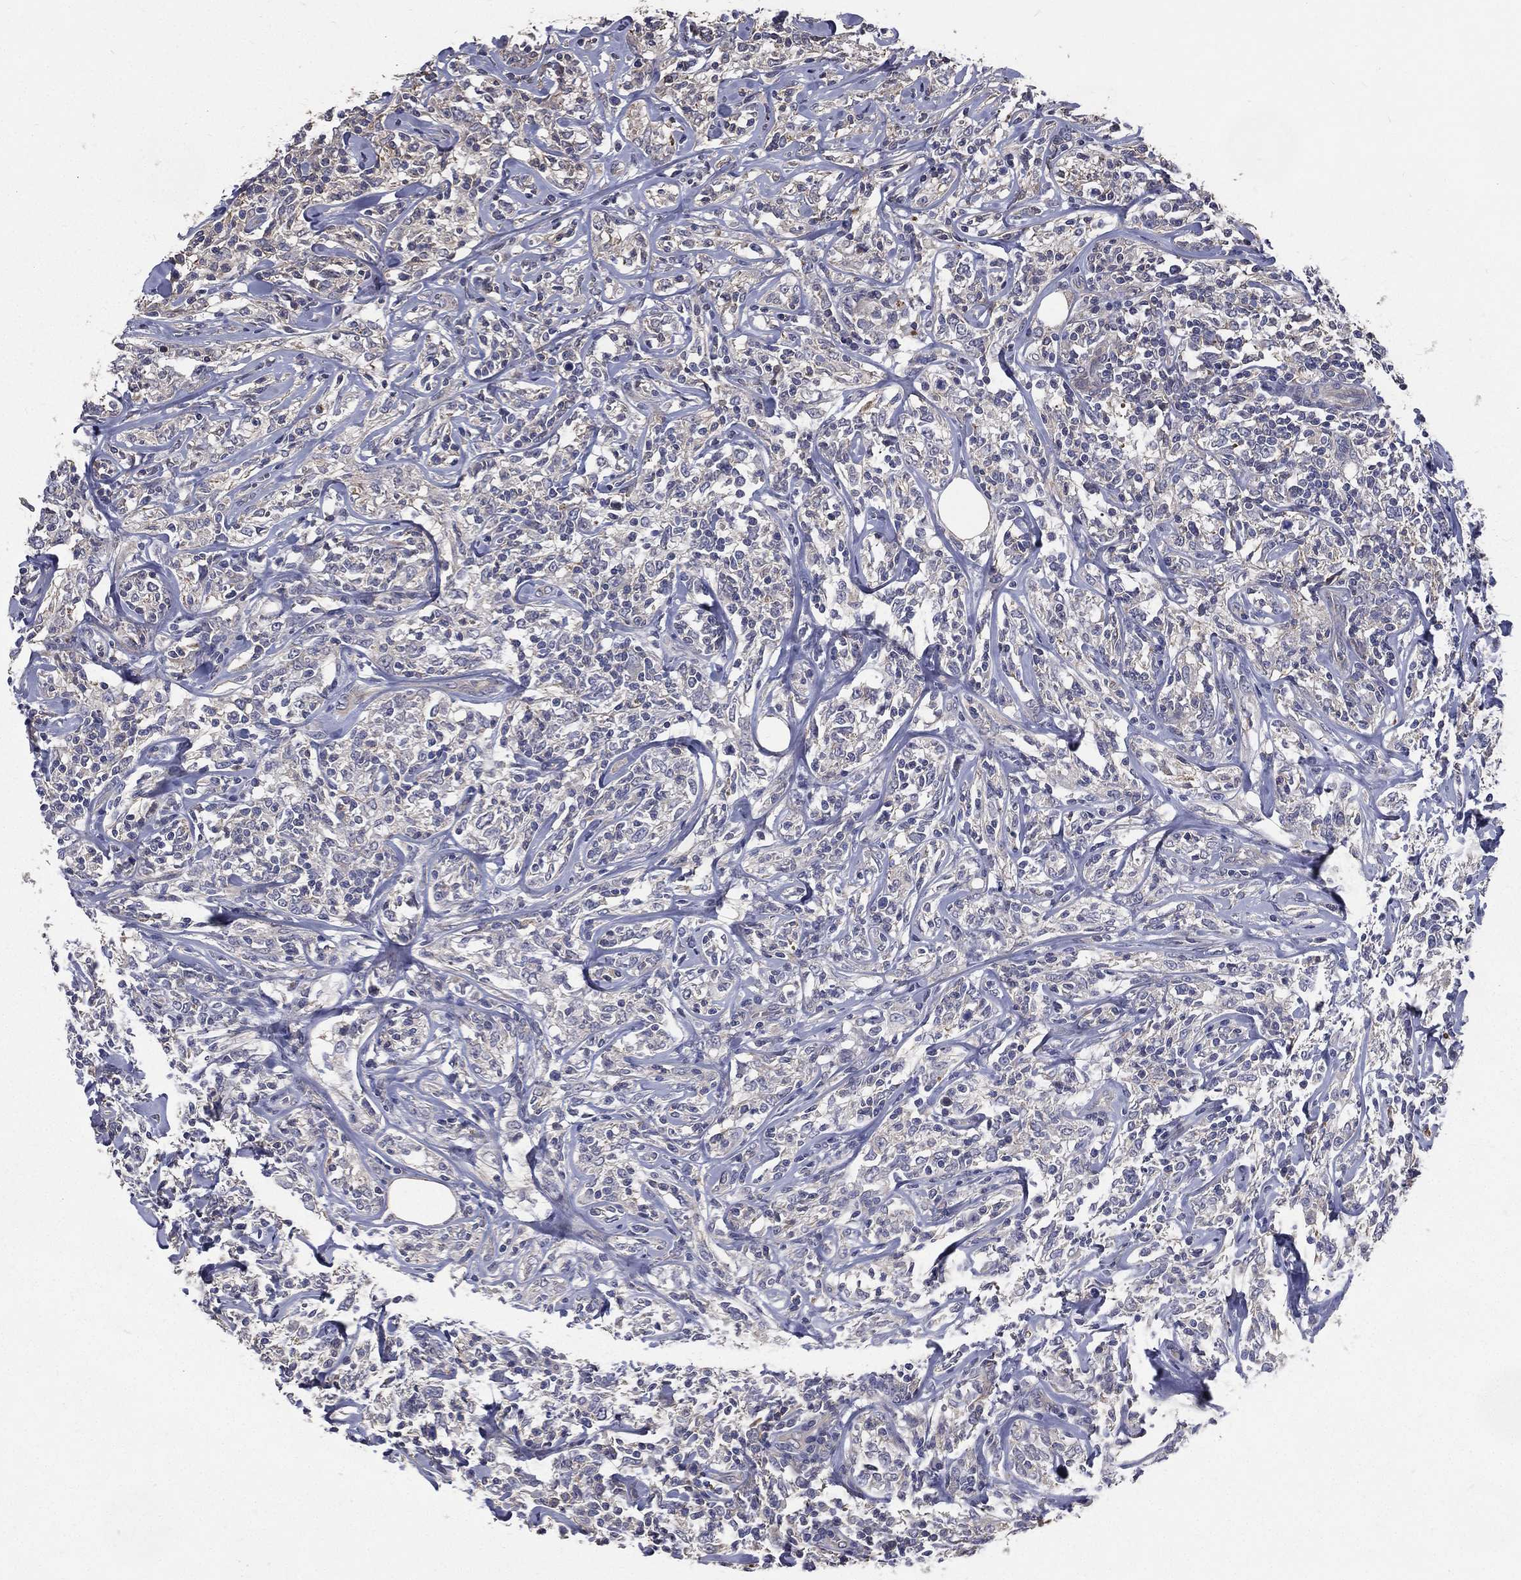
{"staining": {"intensity": "negative", "quantity": "none", "location": "none"}, "tissue": "lymphoma", "cell_type": "Tumor cells", "image_type": "cancer", "snomed": [{"axis": "morphology", "description": "Malignant lymphoma, non-Hodgkin's type, High grade"}, {"axis": "topography", "description": "Lymph node"}], "caption": "Immunohistochemical staining of high-grade malignant lymphoma, non-Hodgkin's type displays no significant positivity in tumor cells.", "gene": "SERPINB2", "patient": {"sex": "female", "age": 84}}